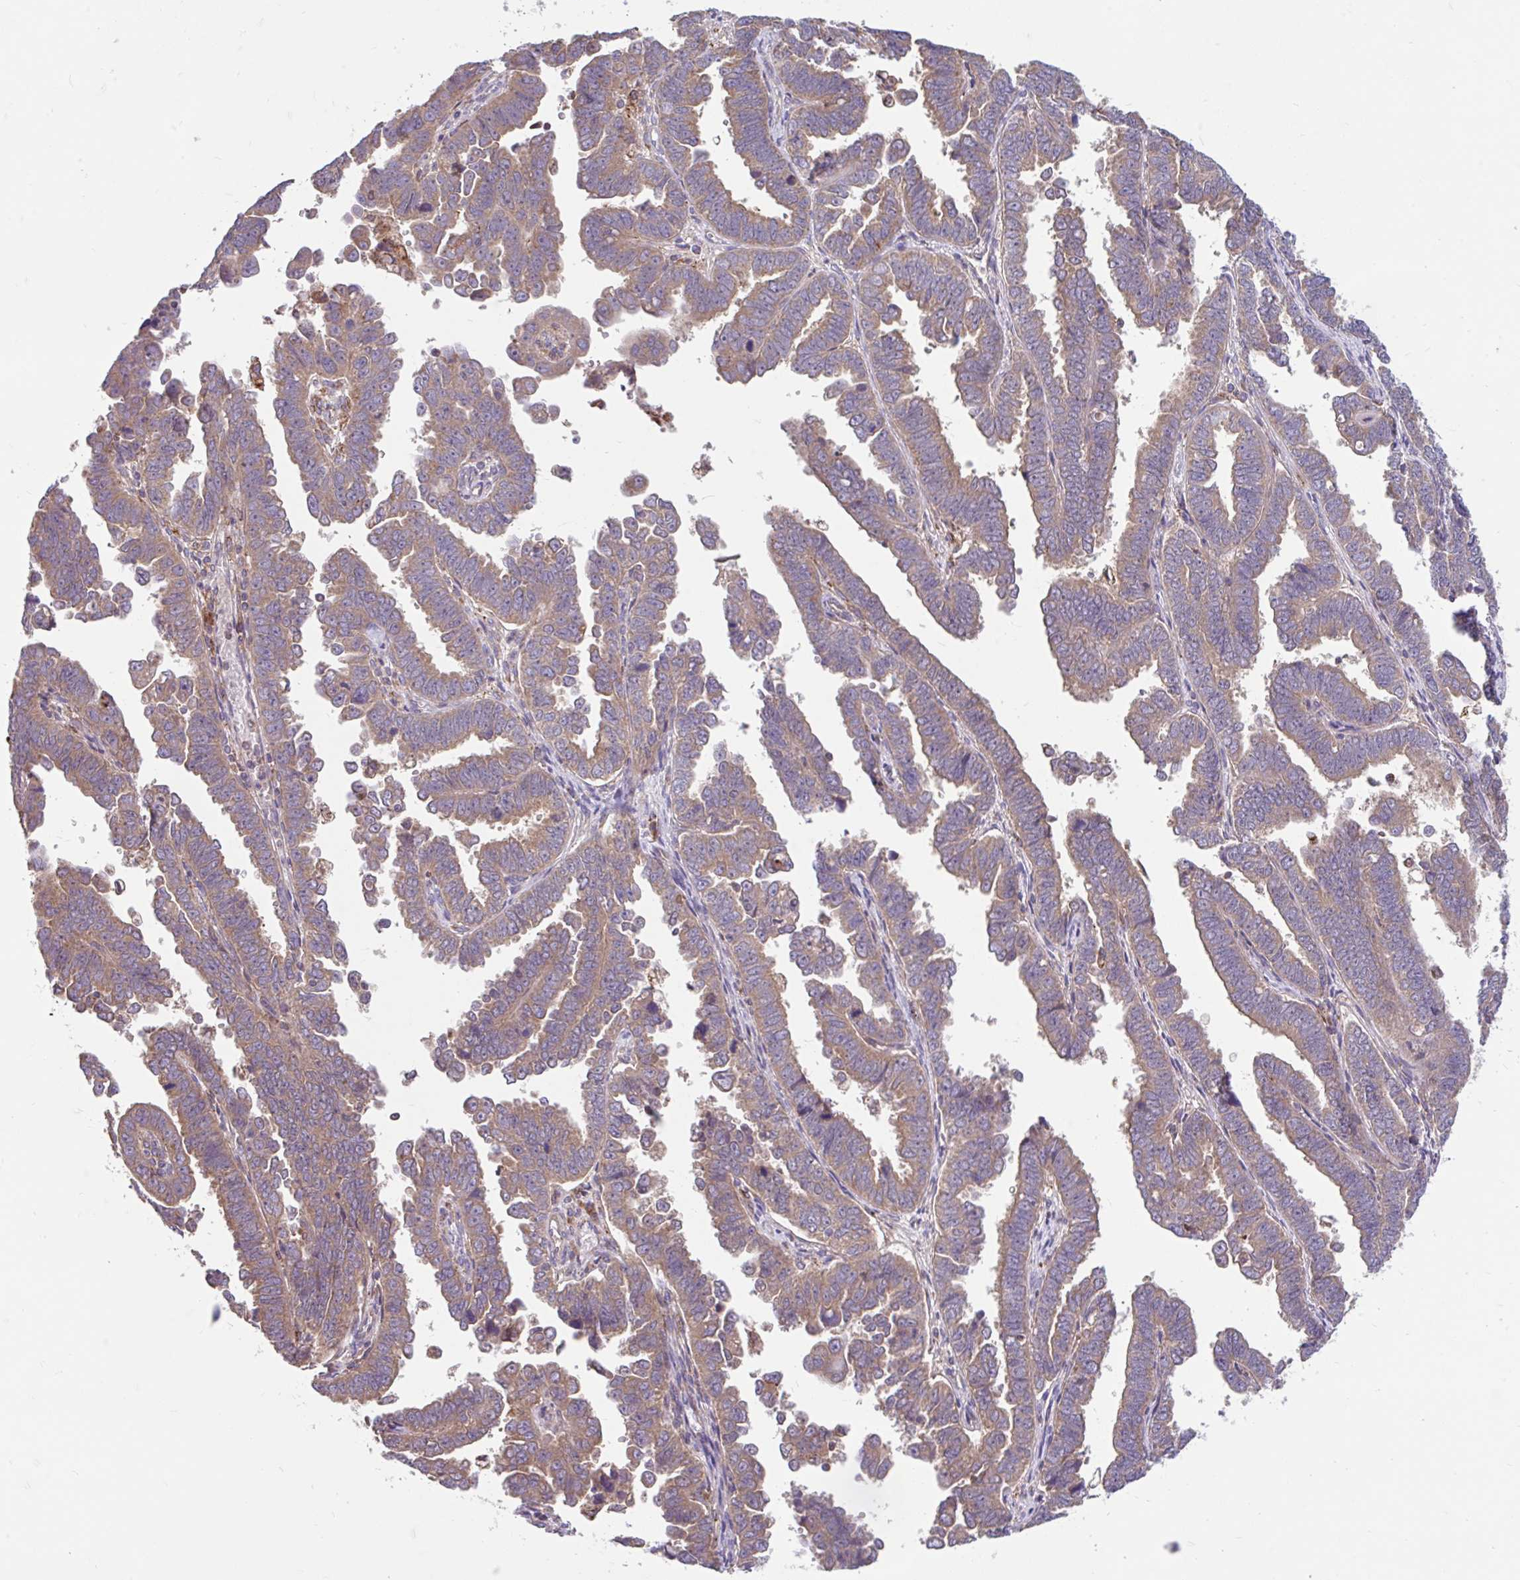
{"staining": {"intensity": "moderate", "quantity": ">75%", "location": "cytoplasmic/membranous"}, "tissue": "endometrial cancer", "cell_type": "Tumor cells", "image_type": "cancer", "snomed": [{"axis": "morphology", "description": "Adenocarcinoma, NOS"}, {"axis": "topography", "description": "Endometrium"}], "caption": "IHC of endometrial cancer reveals medium levels of moderate cytoplasmic/membranous staining in about >75% of tumor cells.", "gene": "RALBP1", "patient": {"sex": "female", "age": 75}}